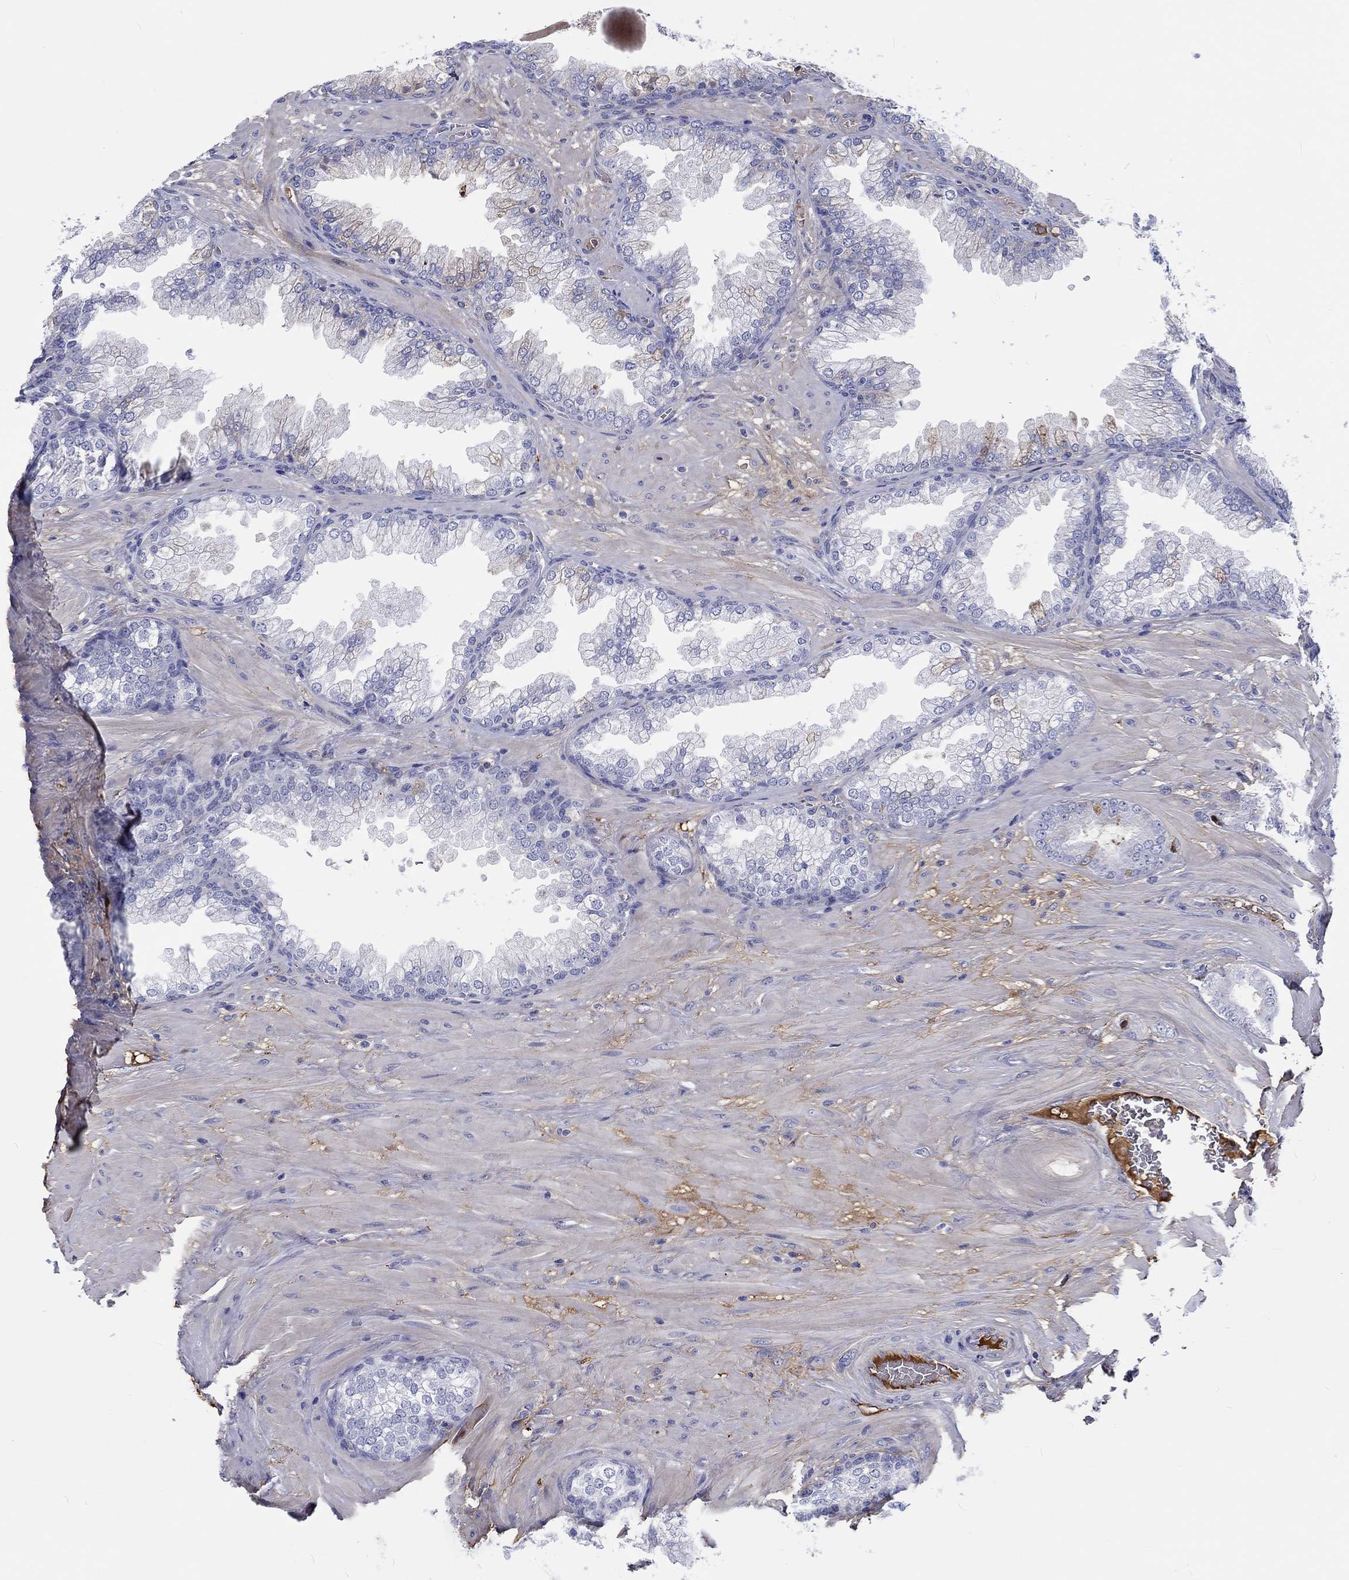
{"staining": {"intensity": "negative", "quantity": "none", "location": "none"}, "tissue": "prostate cancer", "cell_type": "Tumor cells", "image_type": "cancer", "snomed": [{"axis": "morphology", "description": "Adenocarcinoma, Low grade"}, {"axis": "topography", "description": "Prostate"}], "caption": "A micrograph of adenocarcinoma (low-grade) (prostate) stained for a protein shows no brown staining in tumor cells.", "gene": "CDY2B", "patient": {"sex": "male", "age": 57}}